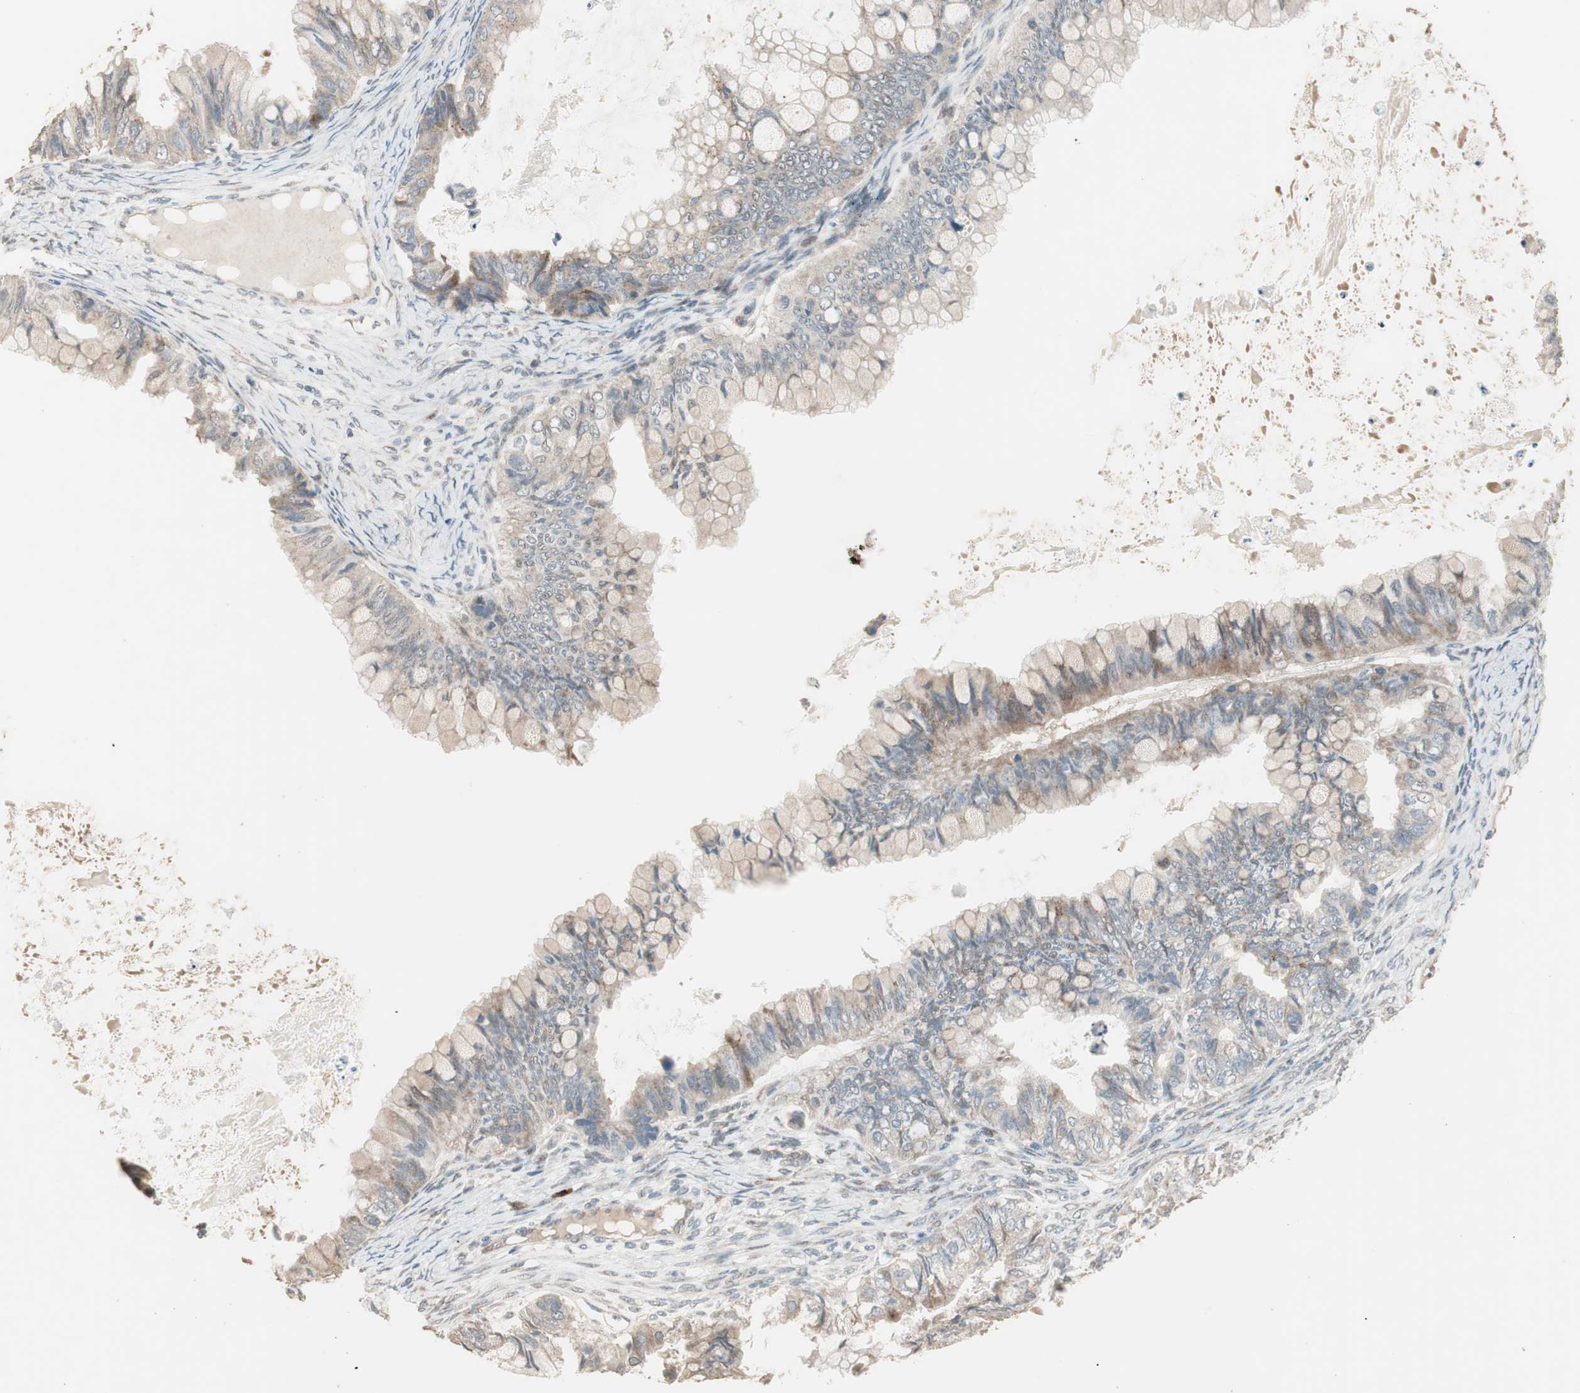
{"staining": {"intensity": "moderate", "quantity": ">75%", "location": "cytoplasmic/membranous"}, "tissue": "ovarian cancer", "cell_type": "Tumor cells", "image_type": "cancer", "snomed": [{"axis": "morphology", "description": "Cystadenocarcinoma, mucinous, NOS"}, {"axis": "topography", "description": "Ovary"}], "caption": "Tumor cells reveal medium levels of moderate cytoplasmic/membranous positivity in approximately >75% of cells in human ovarian cancer.", "gene": "RARRES1", "patient": {"sex": "female", "age": 80}}